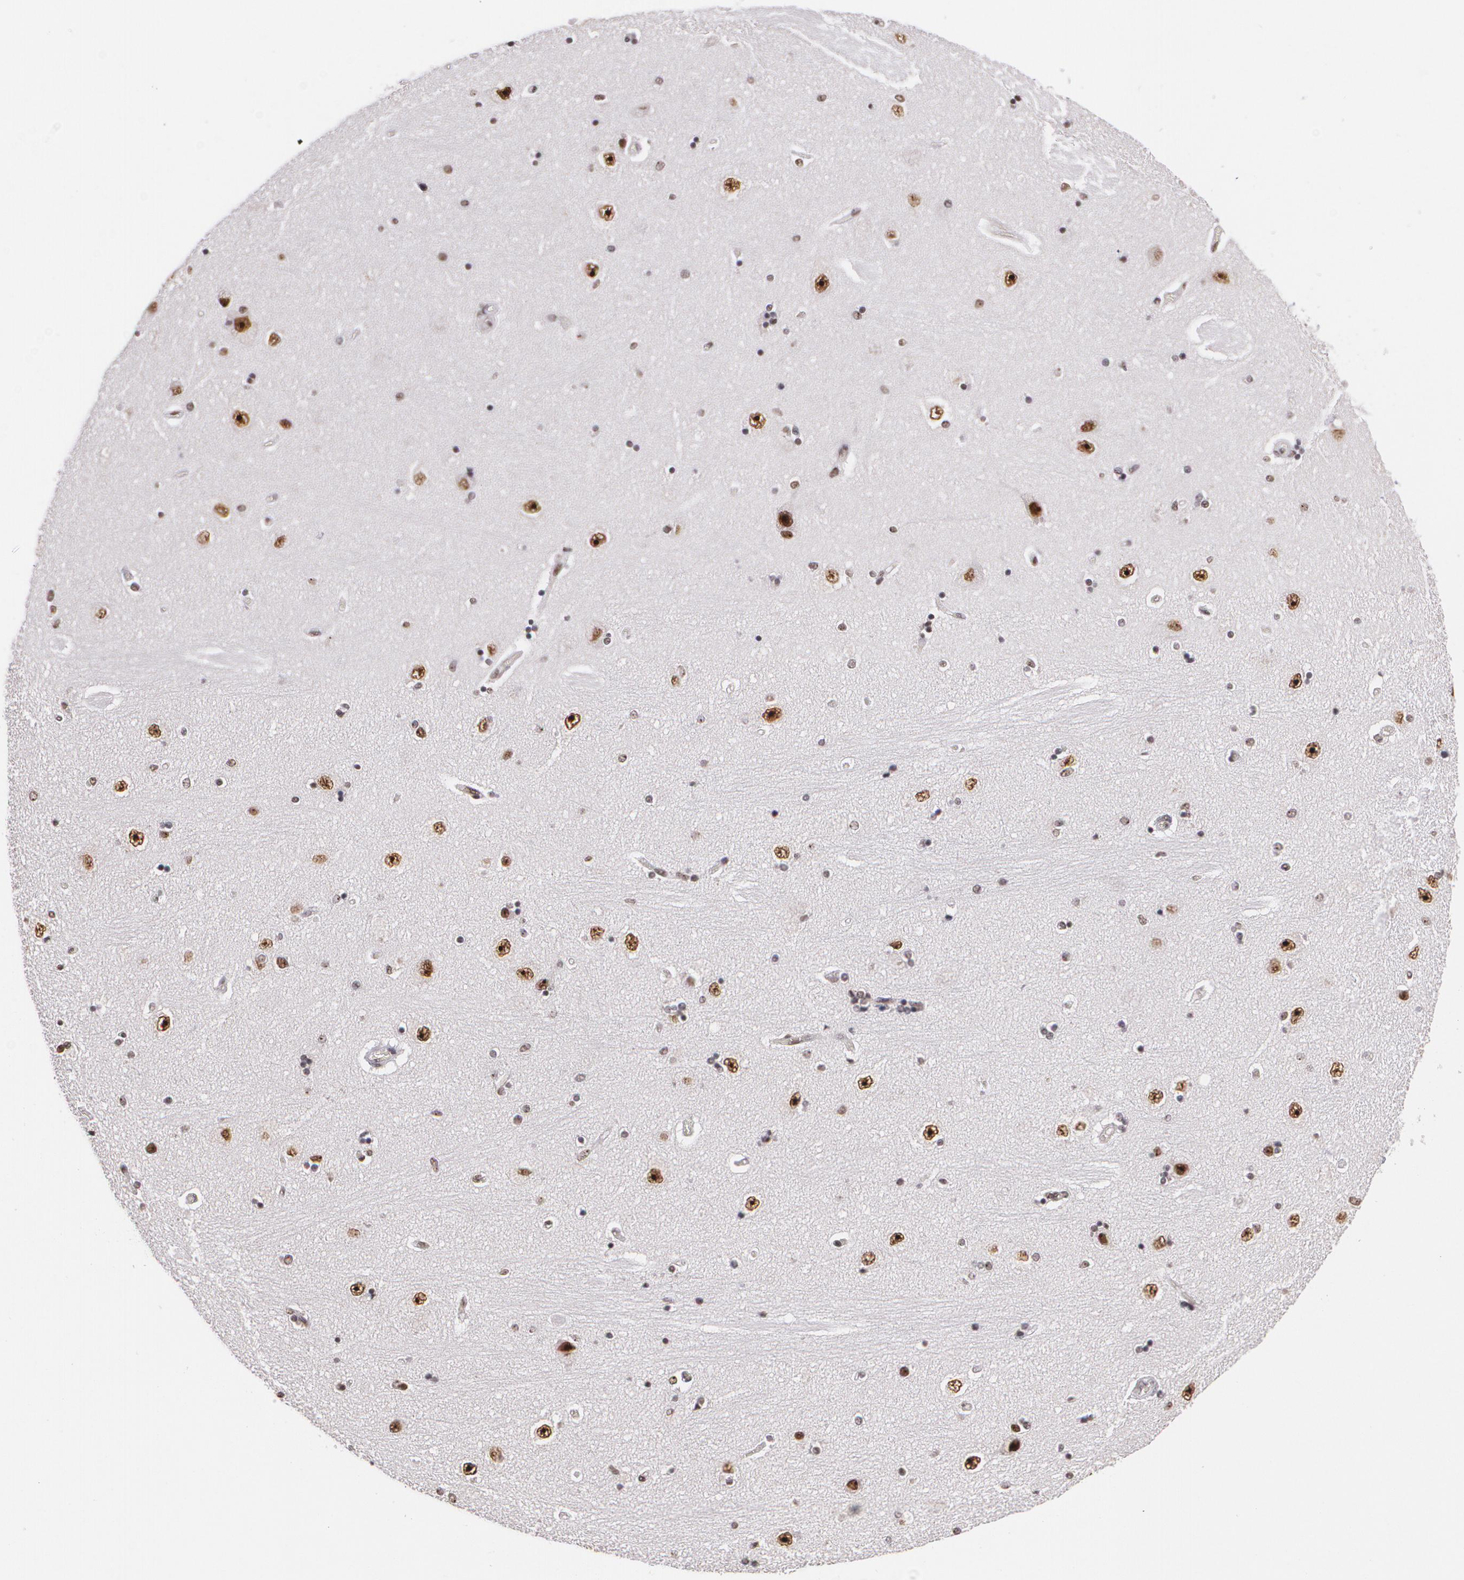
{"staining": {"intensity": "negative", "quantity": "none", "location": "none"}, "tissue": "hippocampus", "cell_type": "Glial cells", "image_type": "normal", "snomed": [{"axis": "morphology", "description": "Normal tissue, NOS"}, {"axis": "topography", "description": "Hippocampus"}], "caption": "This is an immunohistochemistry (IHC) micrograph of benign human hippocampus. There is no positivity in glial cells.", "gene": "C6orf15", "patient": {"sex": "female", "age": 54}}